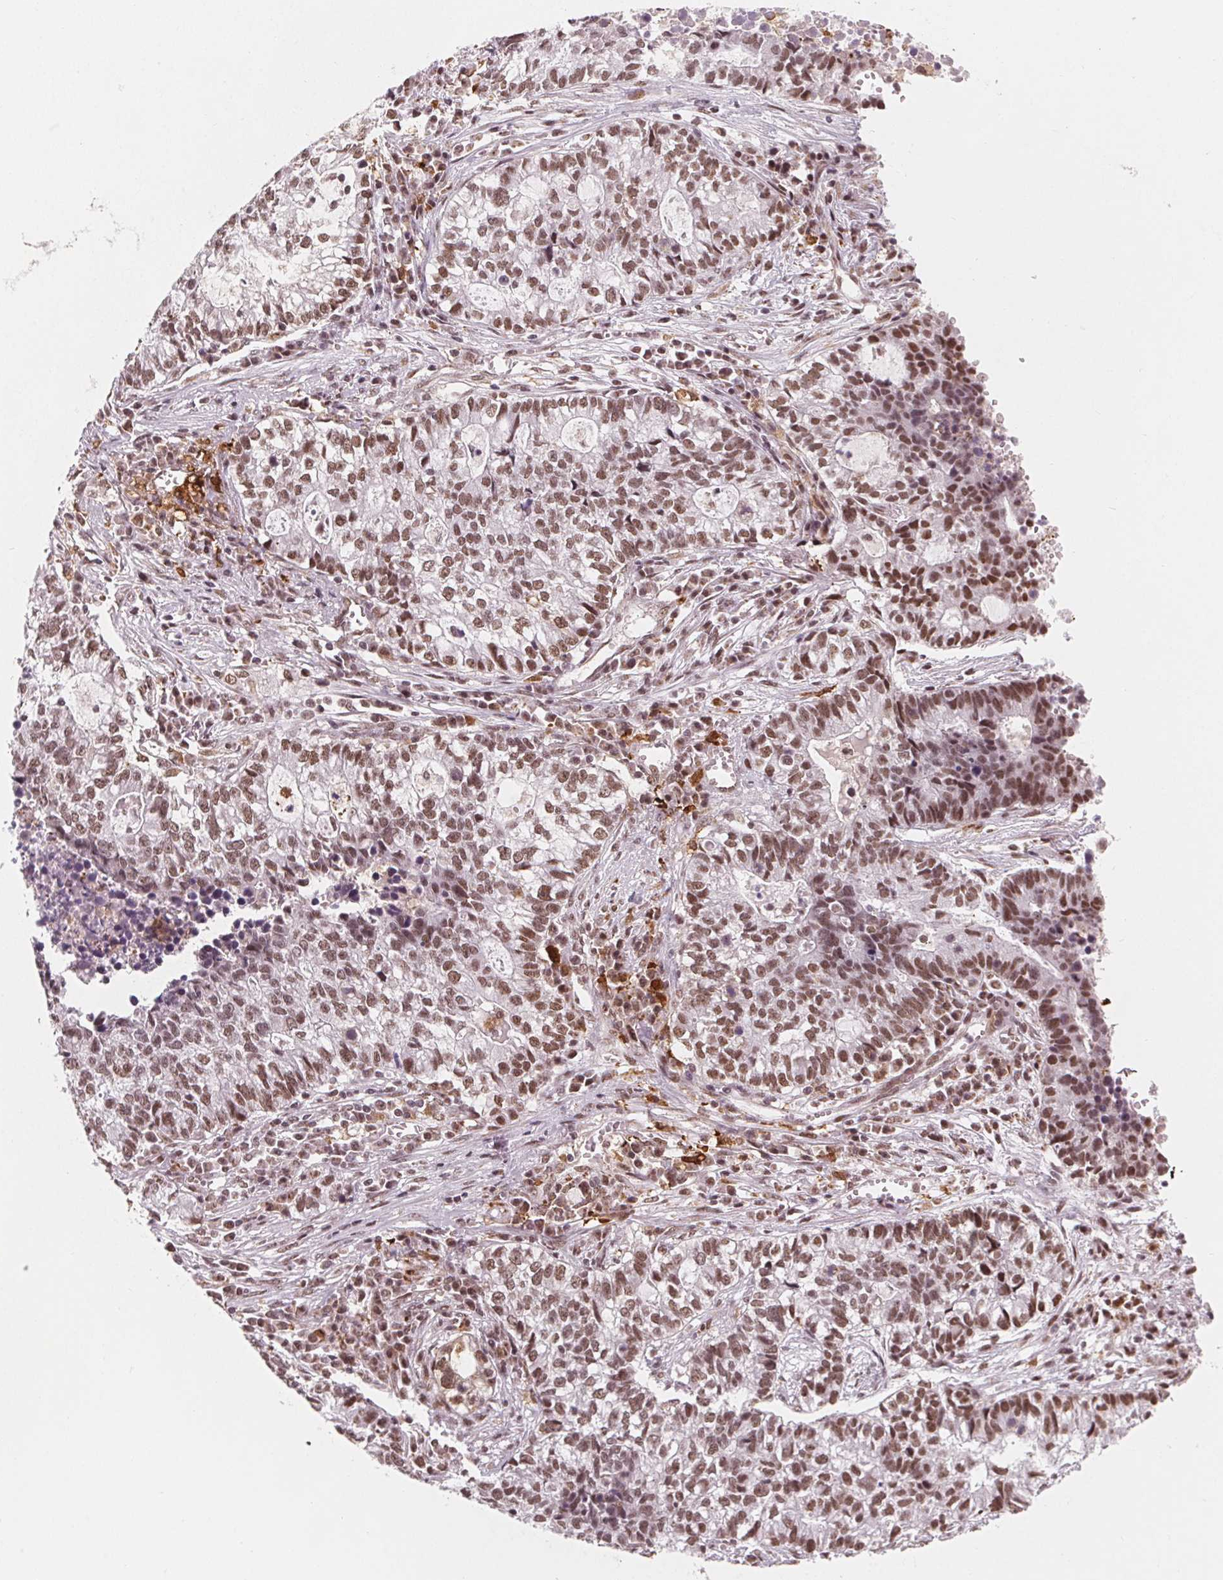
{"staining": {"intensity": "moderate", "quantity": "25%-75%", "location": "nuclear"}, "tissue": "lung cancer", "cell_type": "Tumor cells", "image_type": "cancer", "snomed": [{"axis": "morphology", "description": "Adenocarcinoma, NOS"}, {"axis": "topography", "description": "Lung"}], "caption": "A micrograph of human lung adenocarcinoma stained for a protein exhibits moderate nuclear brown staining in tumor cells.", "gene": "DPM2", "patient": {"sex": "male", "age": 57}}